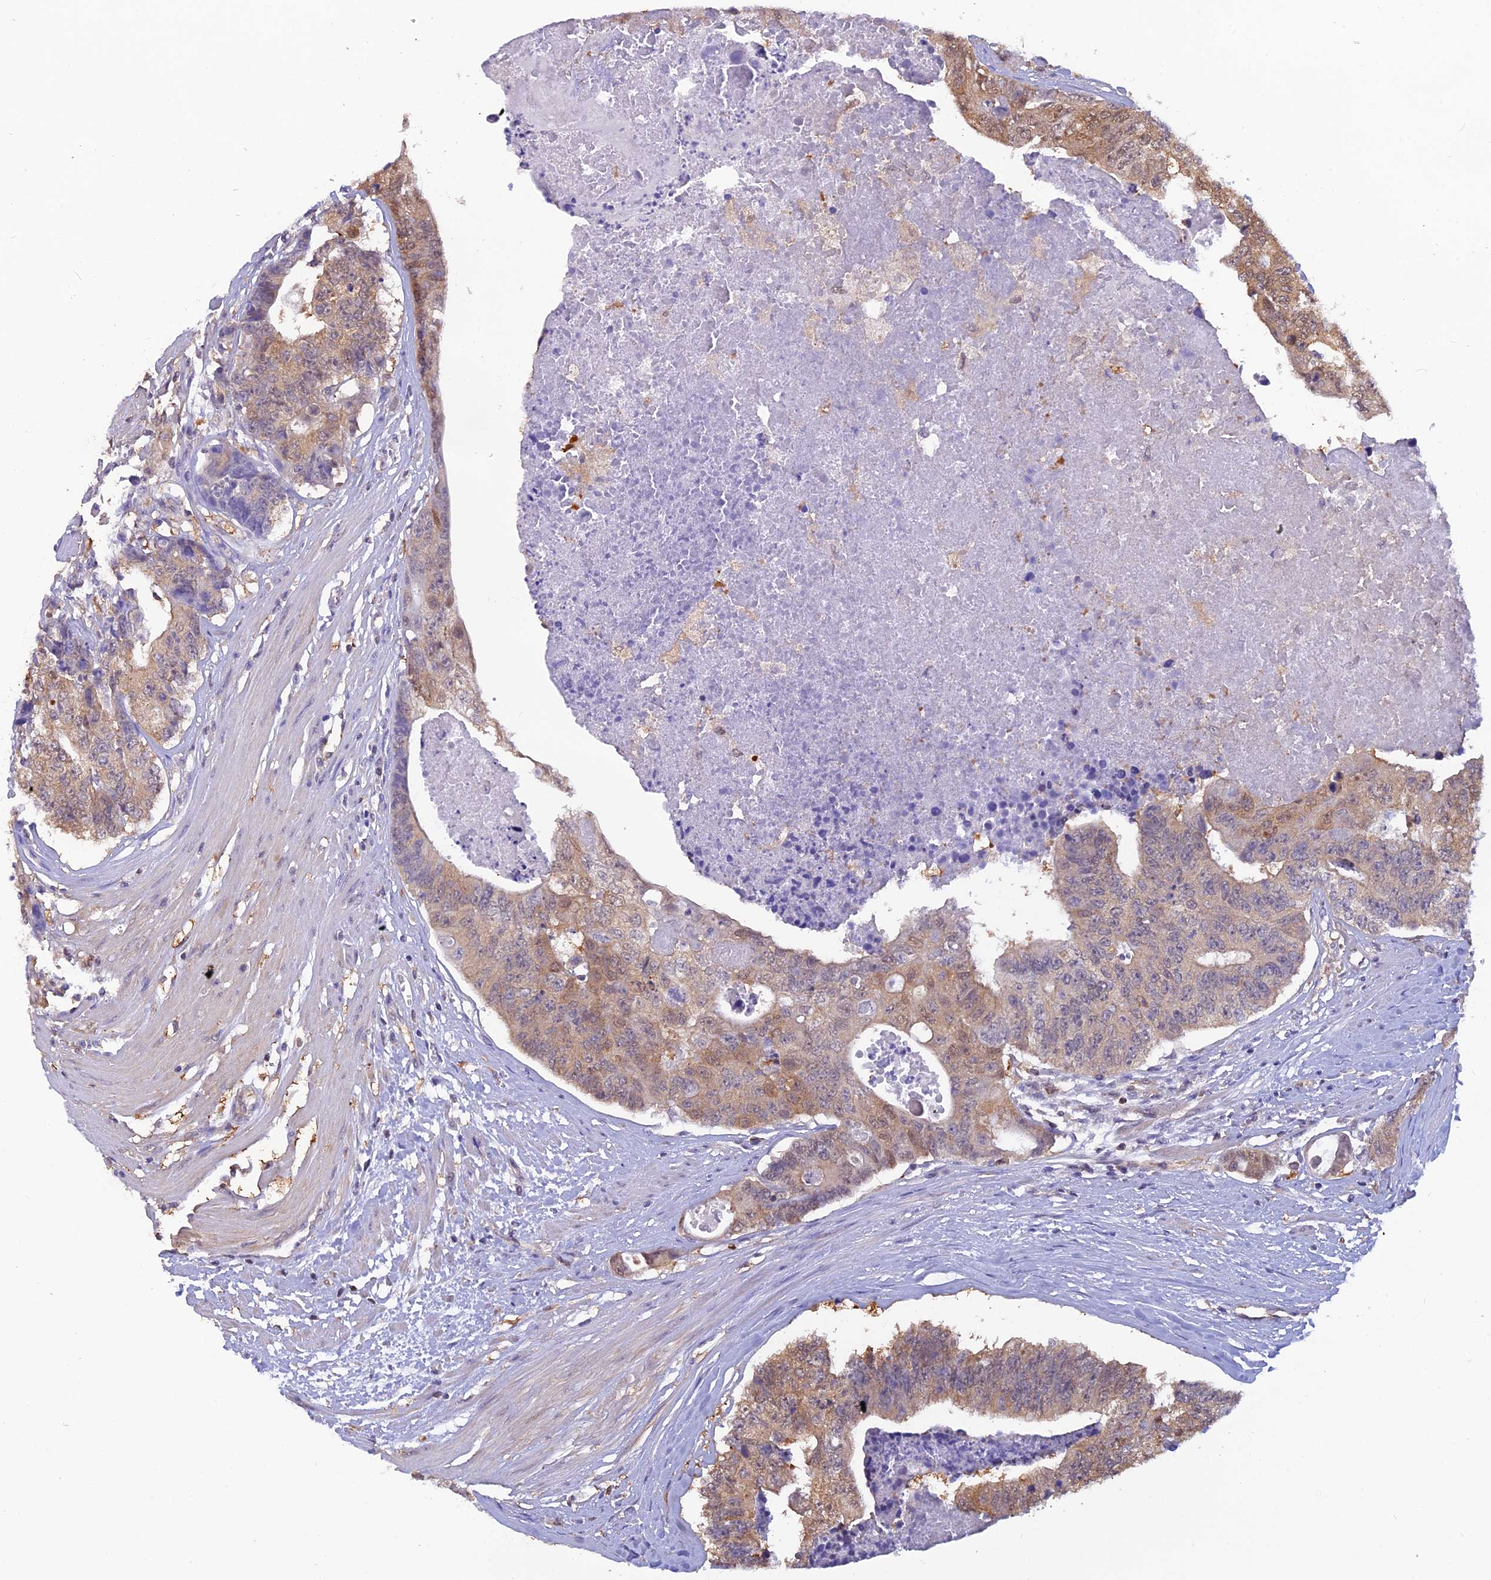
{"staining": {"intensity": "weak", "quantity": "25%-75%", "location": "cytoplasmic/membranous"}, "tissue": "colorectal cancer", "cell_type": "Tumor cells", "image_type": "cancer", "snomed": [{"axis": "morphology", "description": "Adenocarcinoma, NOS"}, {"axis": "topography", "description": "Colon"}], "caption": "Weak cytoplasmic/membranous positivity is identified in approximately 25%-75% of tumor cells in colorectal cancer (adenocarcinoma). Nuclei are stained in blue.", "gene": "HINT1", "patient": {"sex": "female", "age": 67}}